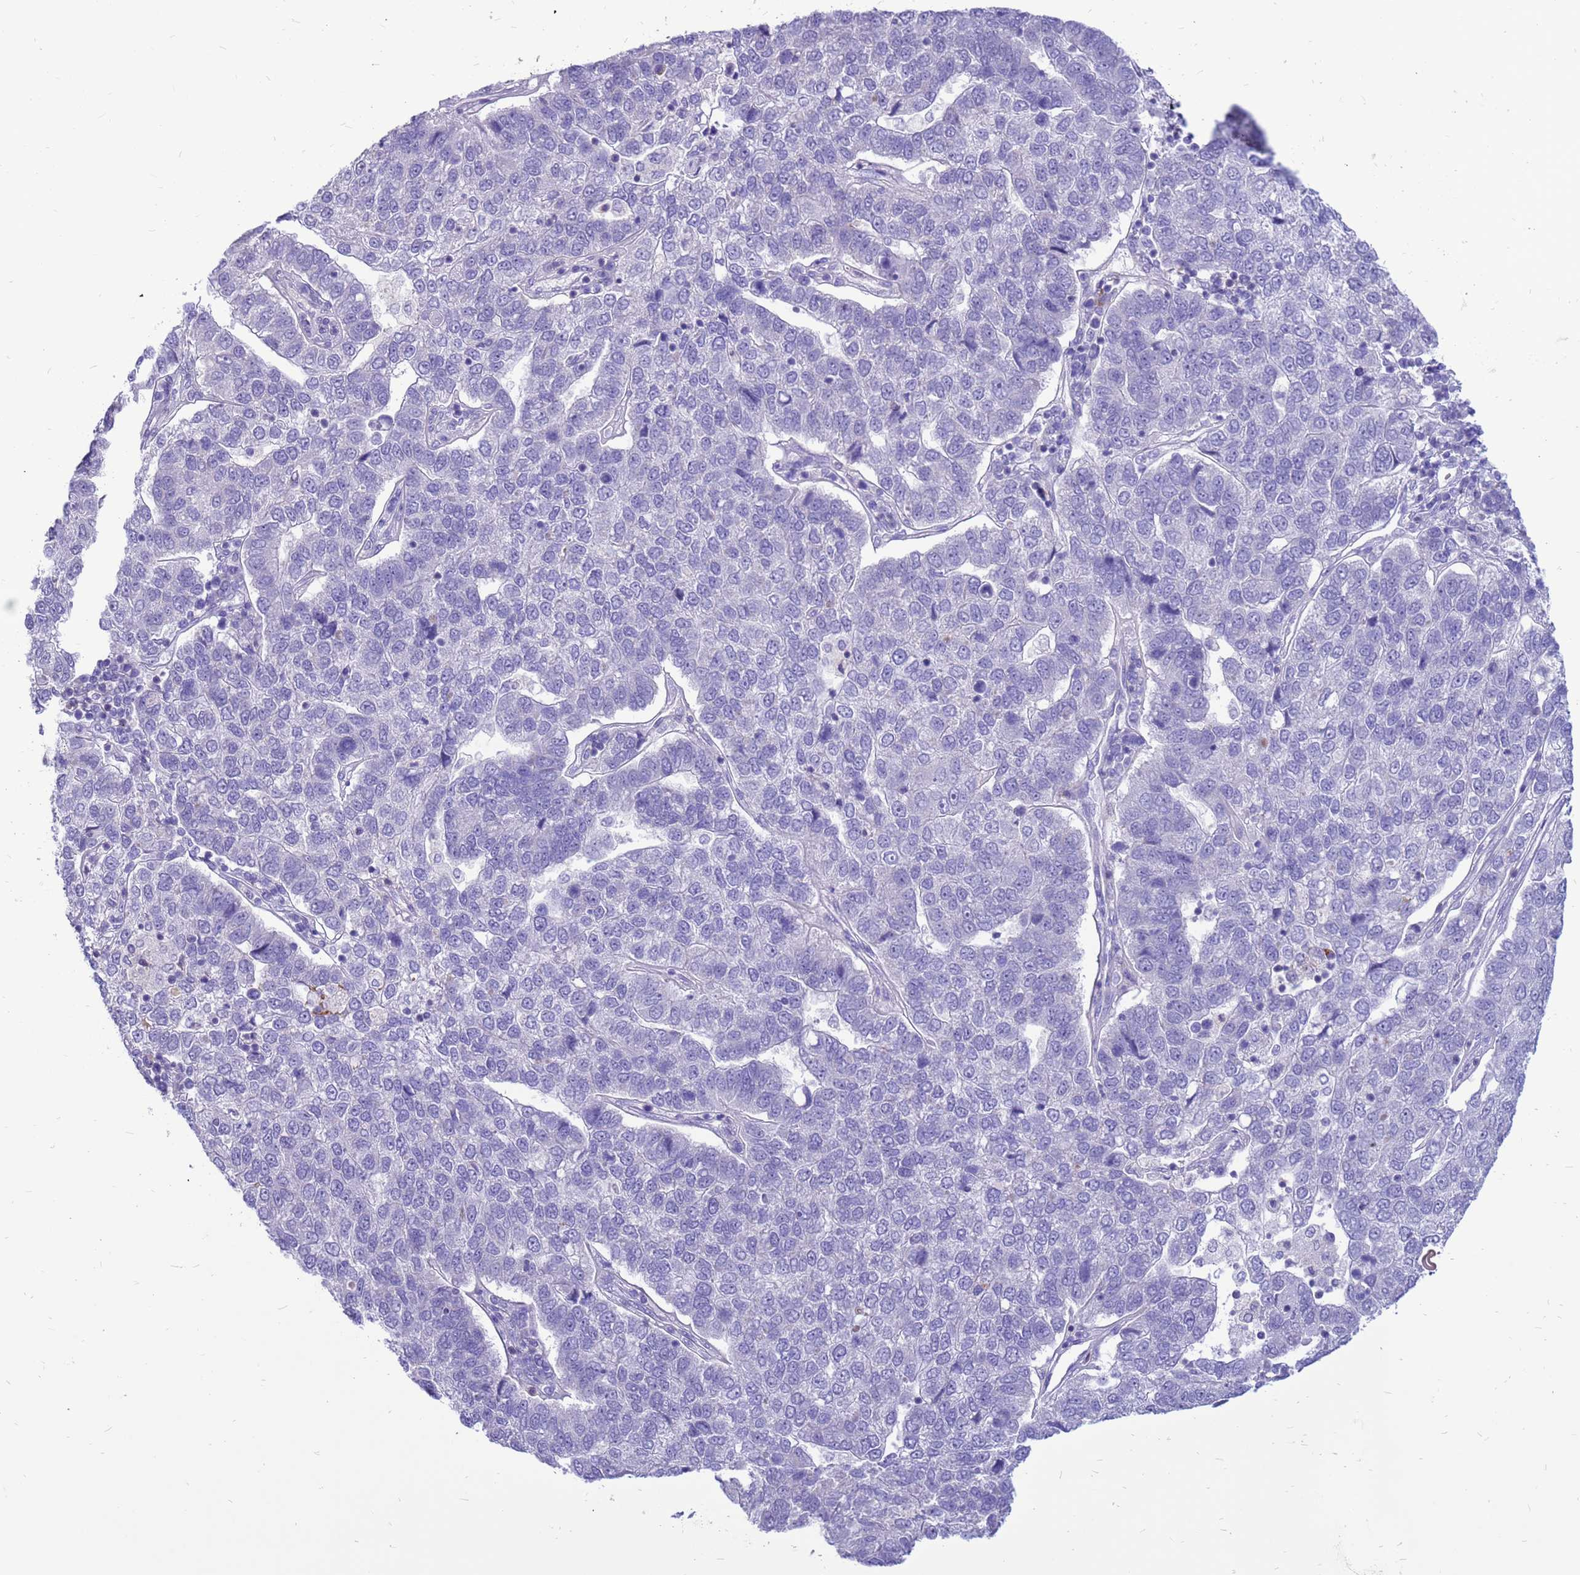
{"staining": {"intensity": "negative", "quantity": "none", "location": "none"}, "tissue": "pancreatic cancer", "cell_type": "Tumor cells", "image_type": "cancer", "snomed": [{"axis": "morphology", "description": "Adenocarcinoma, NOS"}, {"axis": "topography", "description": "Pancreas"}], "caption": "A high-resolution micrograph shows immunohistochemistry (IHC) staining of pancreatic cancer, which displays no significant positivity in tumor cells.", "gene": "PDE10A", "patient": {"sex": "female", "age": 61}}